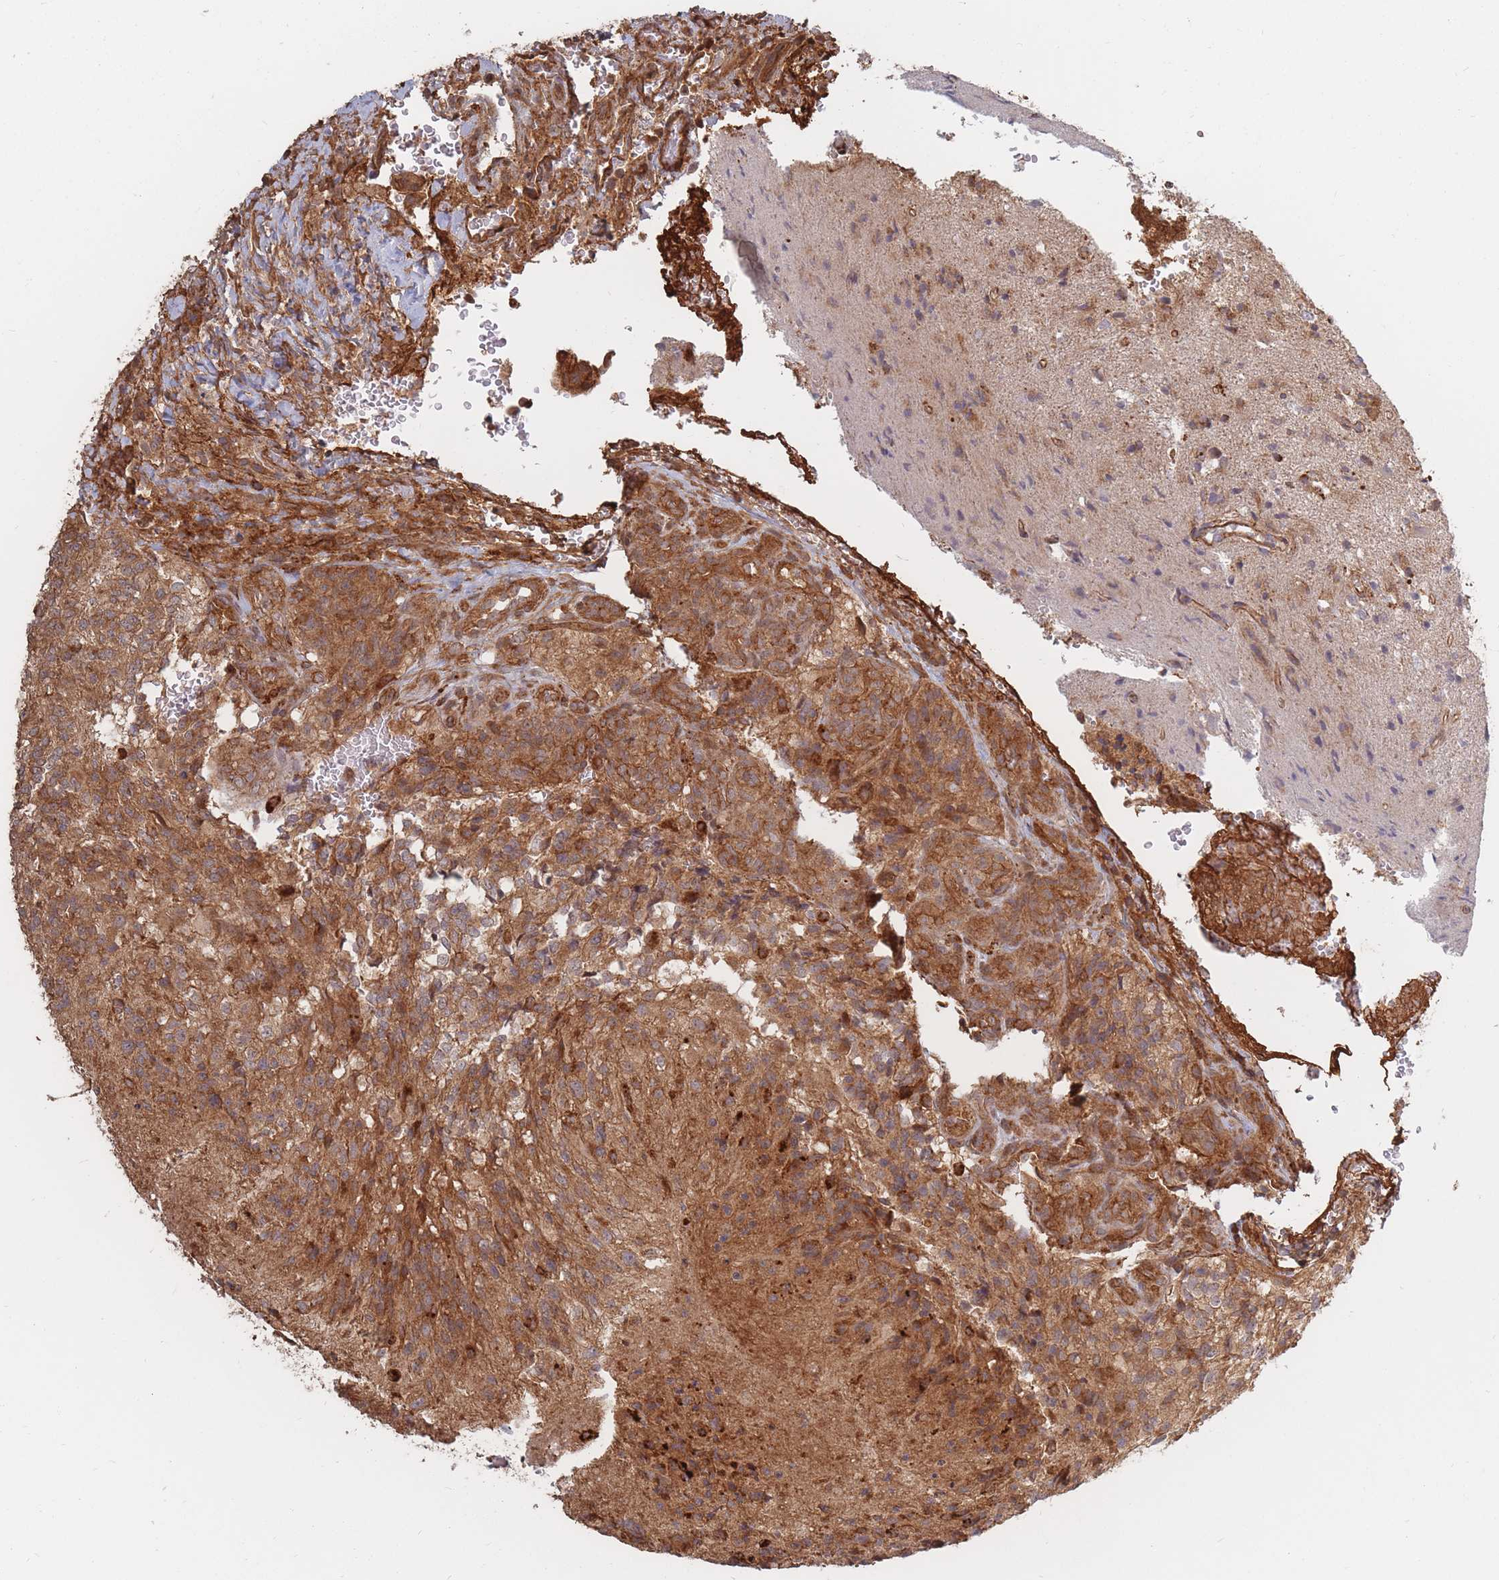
{"staining": {"intensity": "moderate", "quantity": ">75%", "location": "cytoplasmic/membranous"}, "tissue": "glioma", "cell_type": "Tumor cells", "image_type": "cancer", "snomed": [{"axis": "morphology", "description": "Normal tissue, NOS"}, {"axis": "morphology", "description": "Glioma, malignant, High grade"}, {"axis": "topography", "description": "Cerebral cortex"}], "caption": "Immunohistochemical staining of malignant glioma (high-grade) shows medium levels of moderate cytoplasmic/membranous expression in approximately >75% of tumor cells.", "gene": "RASSF2", "patient": {"sex": "male", "age": 56}}